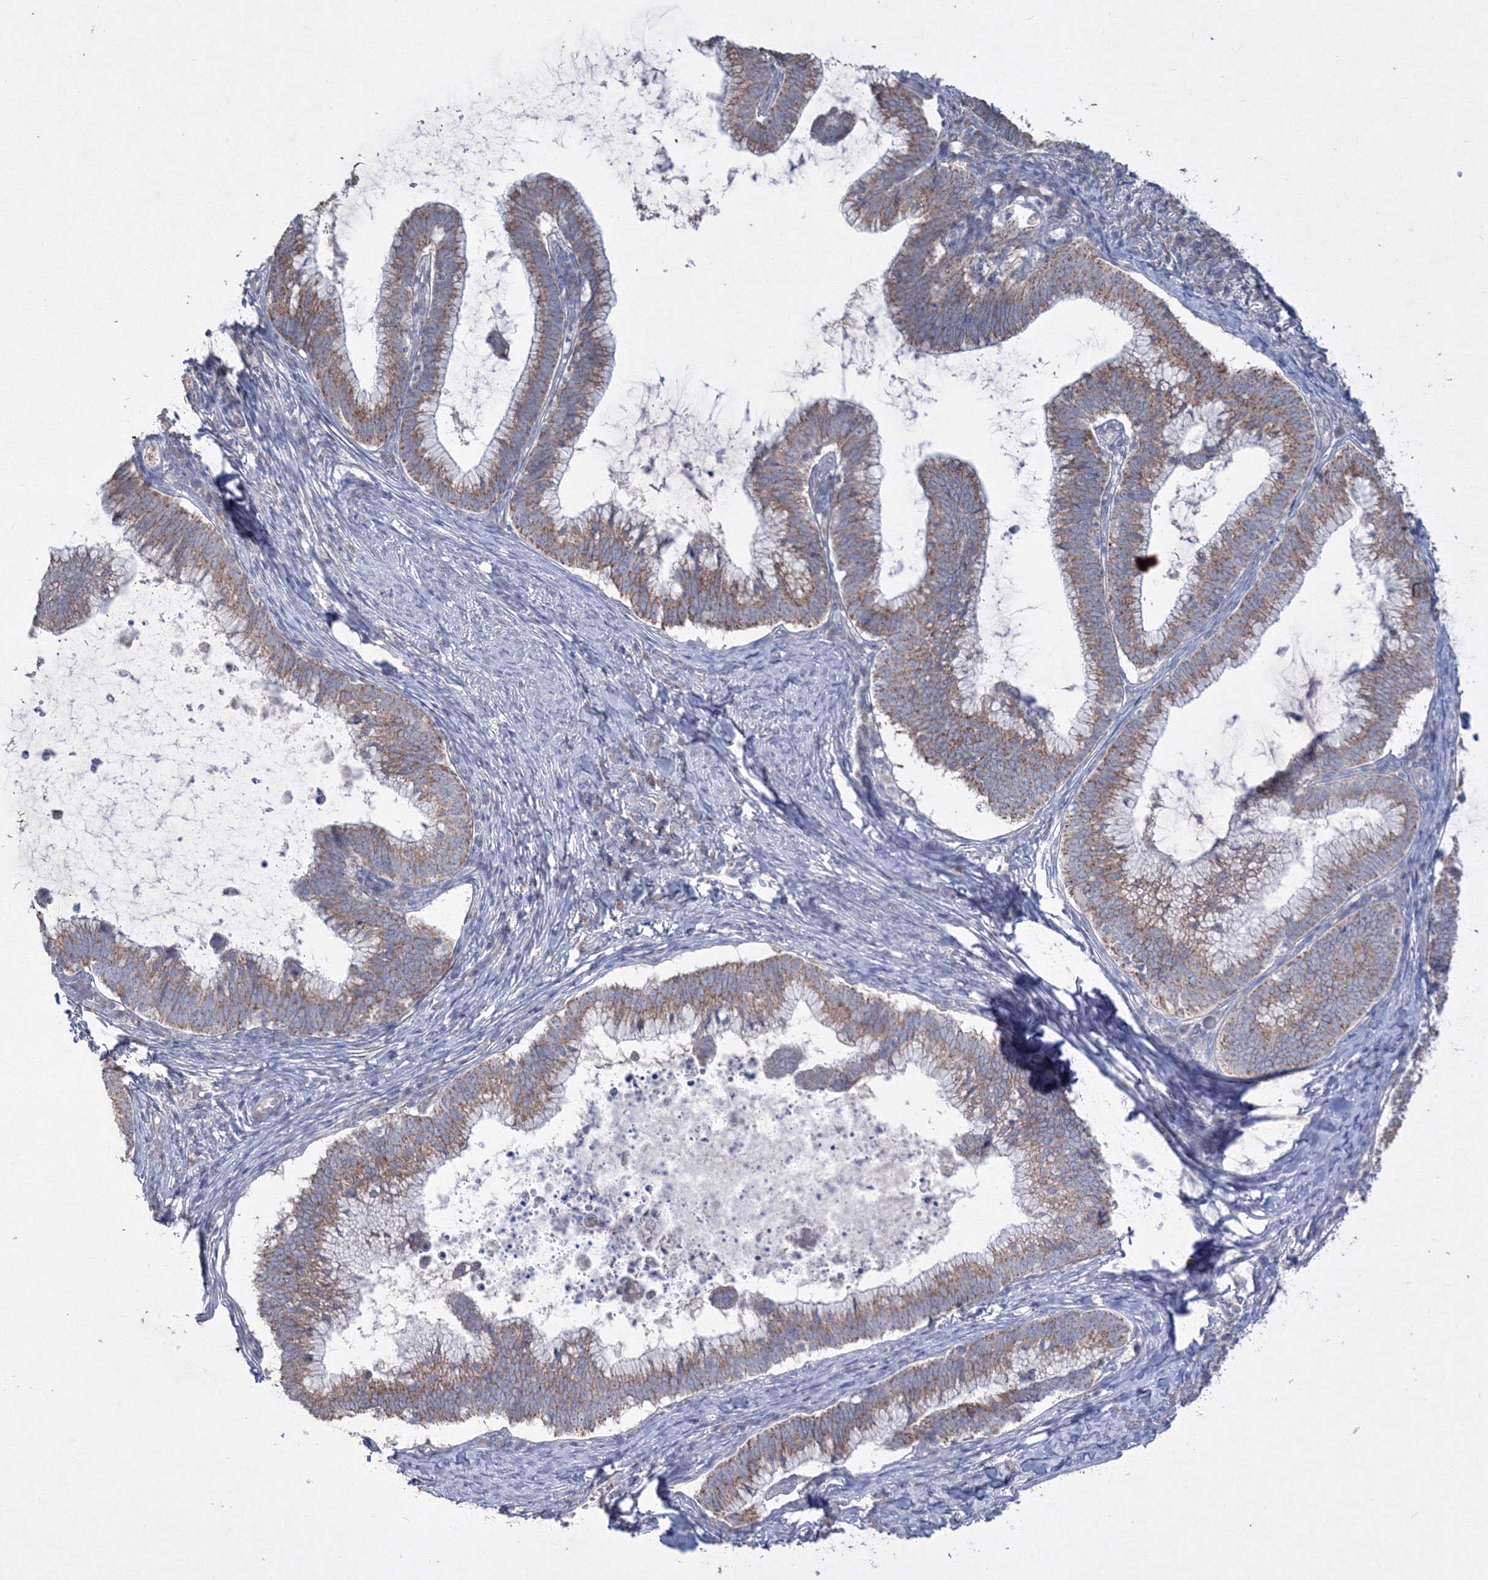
{"staining": {"intensity": "moderate", "quantity": ">75%", "location": "cytoplasmic/membranous"}, "tissue": "cervical cancer", "cell_type": "Tumor cells", "image_type": "cancer", "snomed": [{"axis": "morphology", "description": "Adenocarcinoma, NOS"}, {"axis": "topography", "description": "Cervix"}], "caption": "Cervical cancer tissue exhibits moderate cytoplasmic/membranous positivity in approximately >75% of tumor cells", "gene": "GRSF1", "patient": {"sex": "female", "age": 36}}